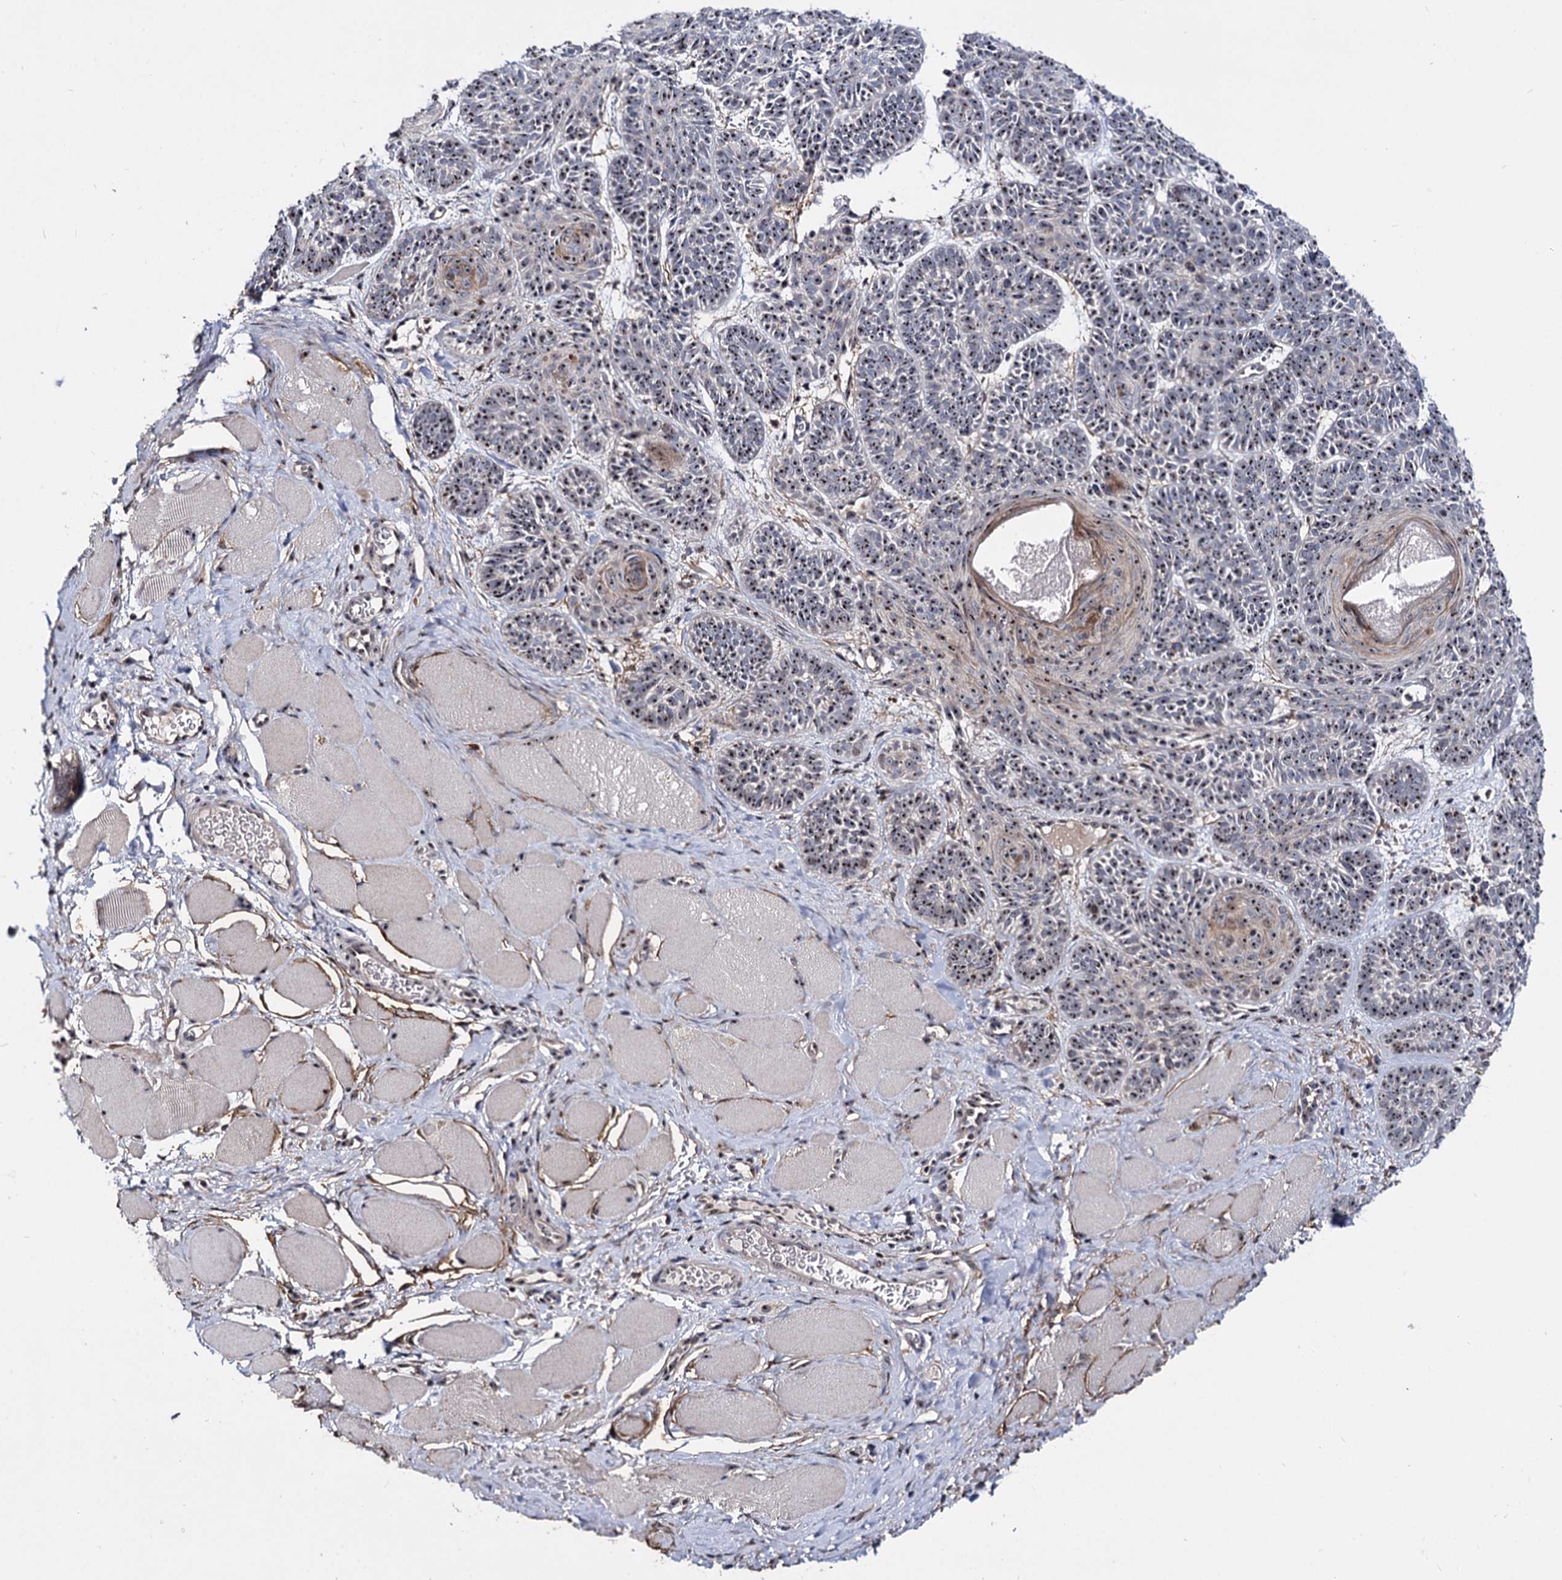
{"staining": {"intensity": "moderate", "quantity": ">75%", "location": "nuclear"}, "tissue": "skin cancer", "cell_type": "Tumor cells", "image_type": "cancer", "snomed": [{"axis": "morphology", "description": "Basal cell carcinoma"}, {"axis": "topography", "description": "Skin"}], "caption": "Skin cancer was stained to show a protein in brown. There is medium levels of moderate nuclear staining in approximately >75% of tumor cells. (DAB (3,3'-diaminobenzidine) IHC with brightfield microscopy, high magnification).", "gene": "SUPT20H", "patient": {"sex": "male", "age": 85}}